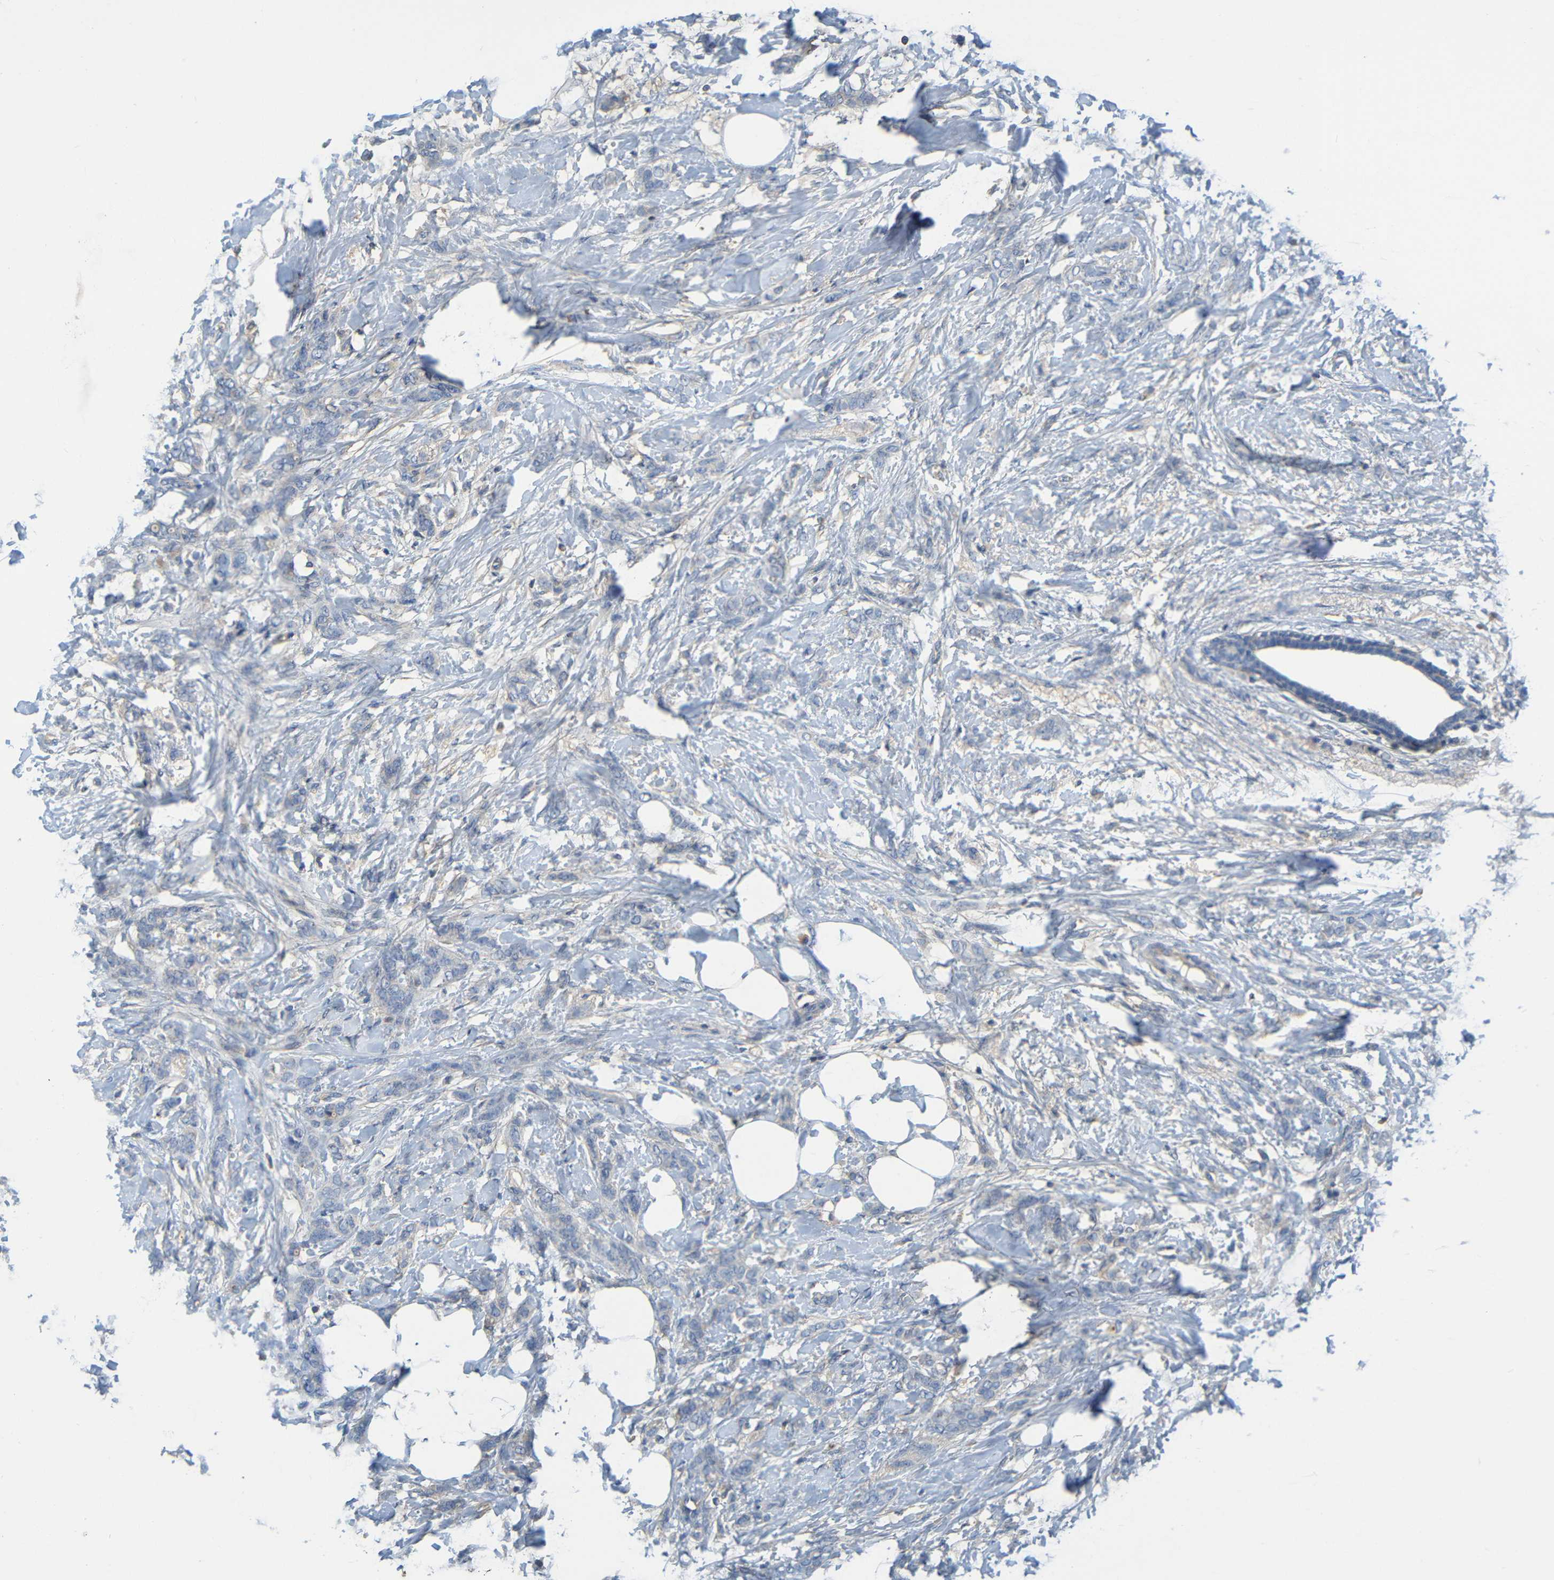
{"staining": {"intensity": "negative", "quantity": "none", "location": "none"}, "tissue": "breast cancer", "cell_type": "Tumor cells", "image_type": "cancer", "snomed": [{"axis": "morphology", "description": "Lobular carcinoma, in situ"}, {"axis": "morphology", "description": "Lobular carcinoma"}, {"axis": "topography", "description": "Breast"}], "caption": "Histopathology image shows no protein staining in tumor cells of breast lobular carcinoma tissue.", "gene": "C1QA", "patient": {"sex": "female", "age": 41}}